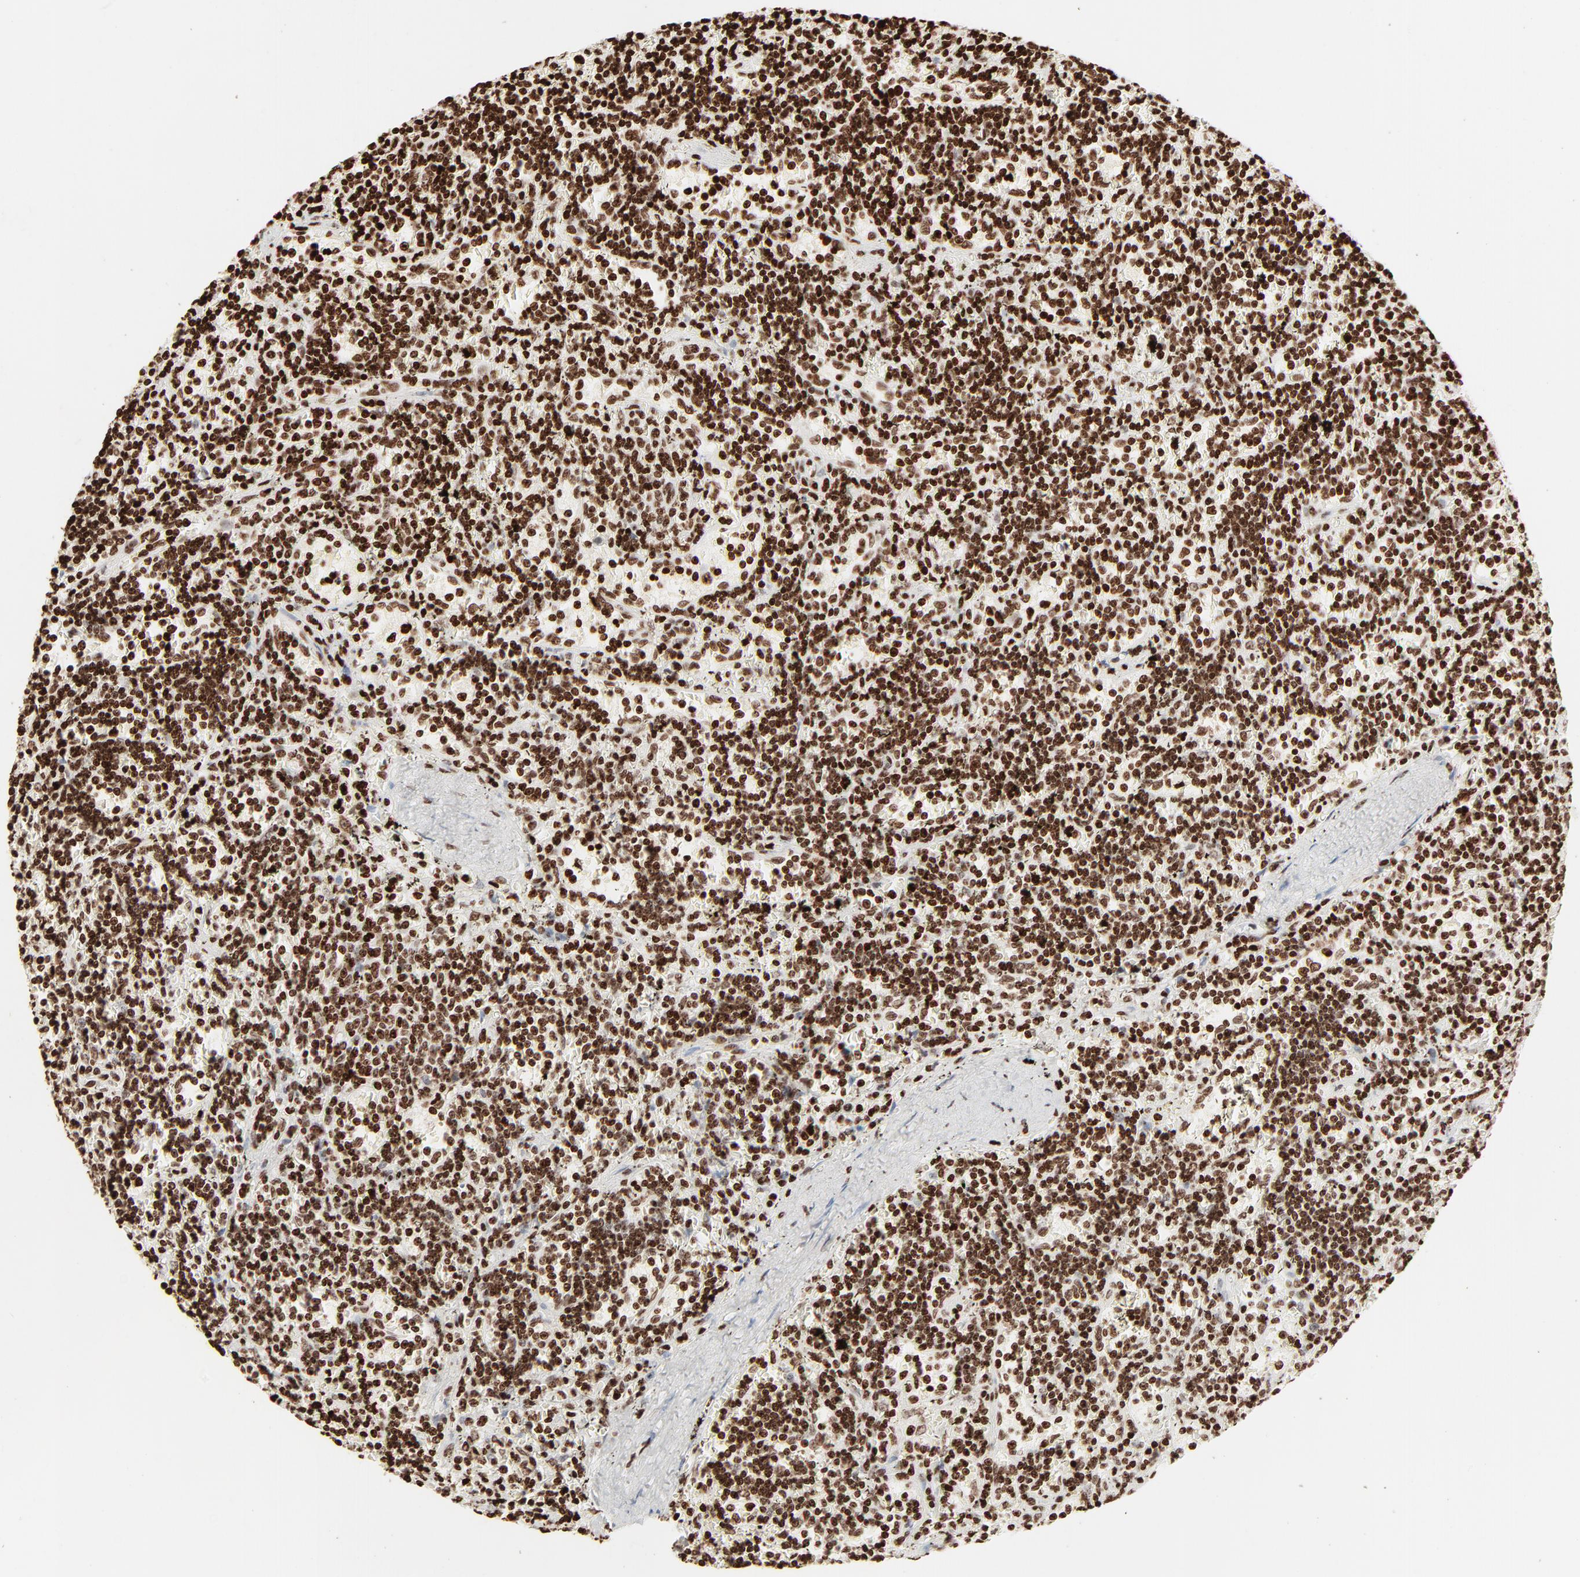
{"staining": {"intensity": "strong", "quantity": ">75%", "location": "nuclear"}, "tissue": "lymphoma", "cell_type": "Tumor cells", "image_type": "cancer", "snomed": [{"axis": "morphology", "description": "Malignant lymphoma, non-Hodgkin's type, Low grade"}, {"axis": "topography", "description": "Spleen"}], "caption": "A brown stain labels strong nuclear staining of a protein in human malignant lymphoma, non-Hodgkin's type (low-grade) tumor cells.", "gene": "HMGB2", "patient": {"sex": "male", "age": 60}}